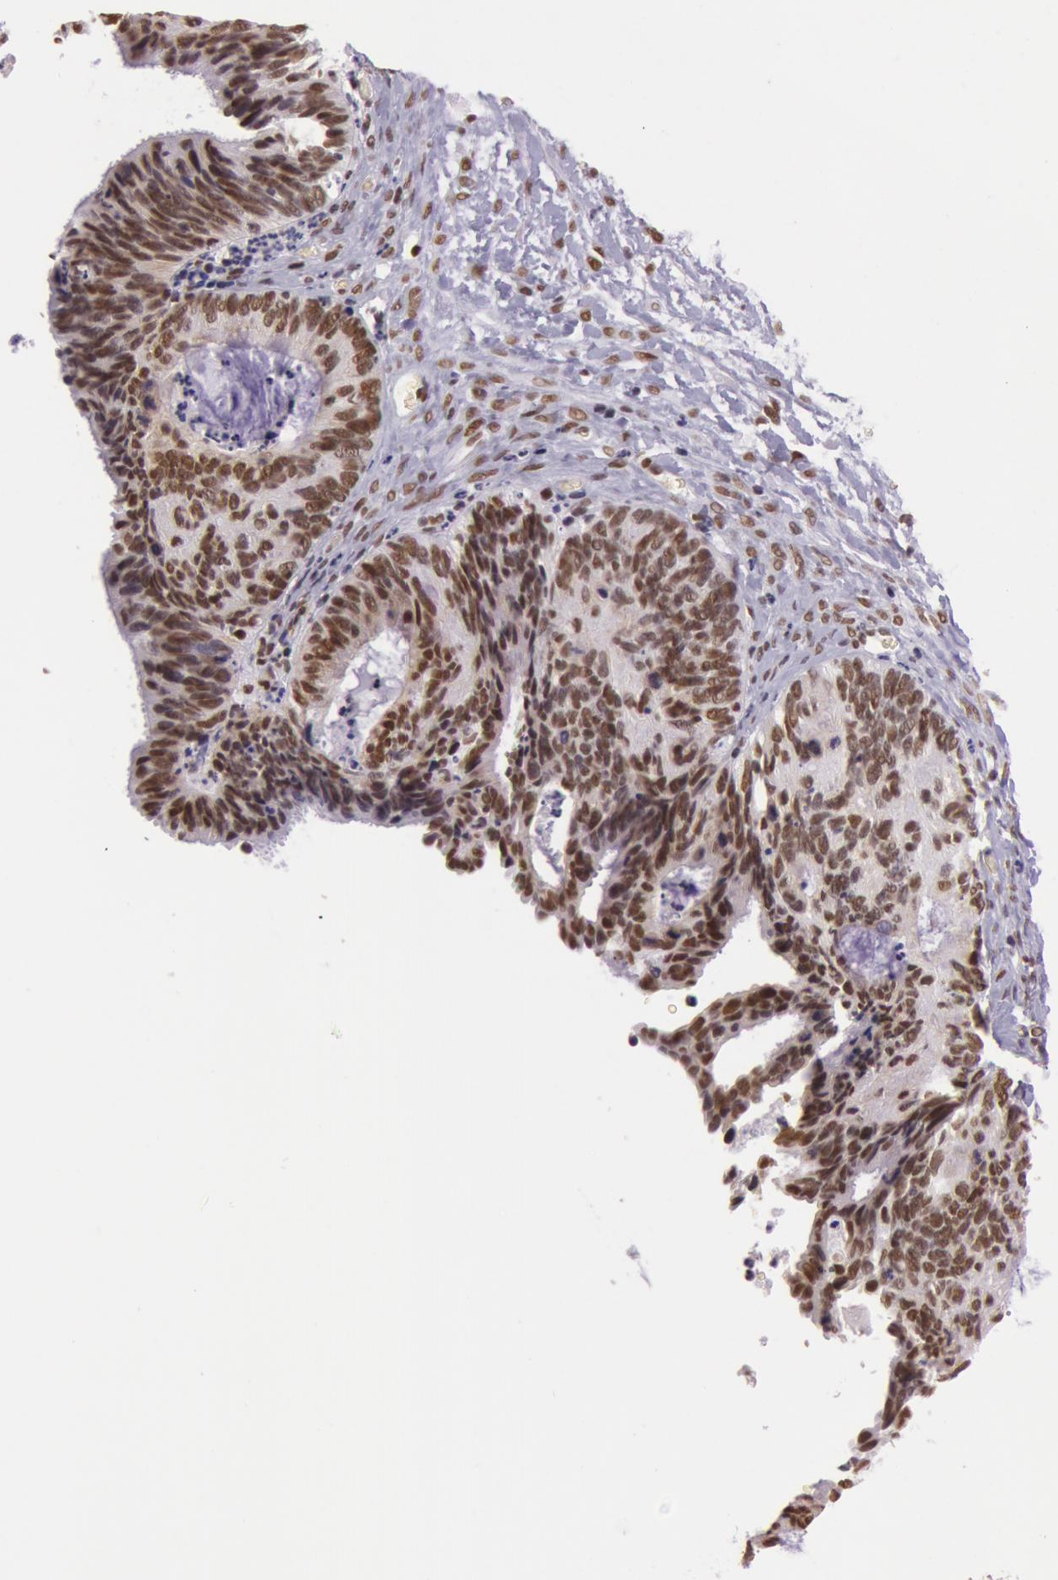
{"staining": {"intensity": "strong", "quantity": ">75%", "location": "nuclear"}, "tissue": "ovarian cancer", "cell_type": "Tumor cells", "image_type": "cancer", "snomed": [{"axis": "morphology", "description": "Carcinoma, endometroid"}, {"axis": "topography", "description": "Ovary"}], "caption": "IHC image of neoplastic tissue: ovarian endometroid carcinoma stained using immunohistochemistry shows high levels of strong protein expression localized specifically in the nuclear of tumor cells, appearing as a nuclear brown color.", "gene": "NBN", "patient": {"sex": "female", "age": 52}}